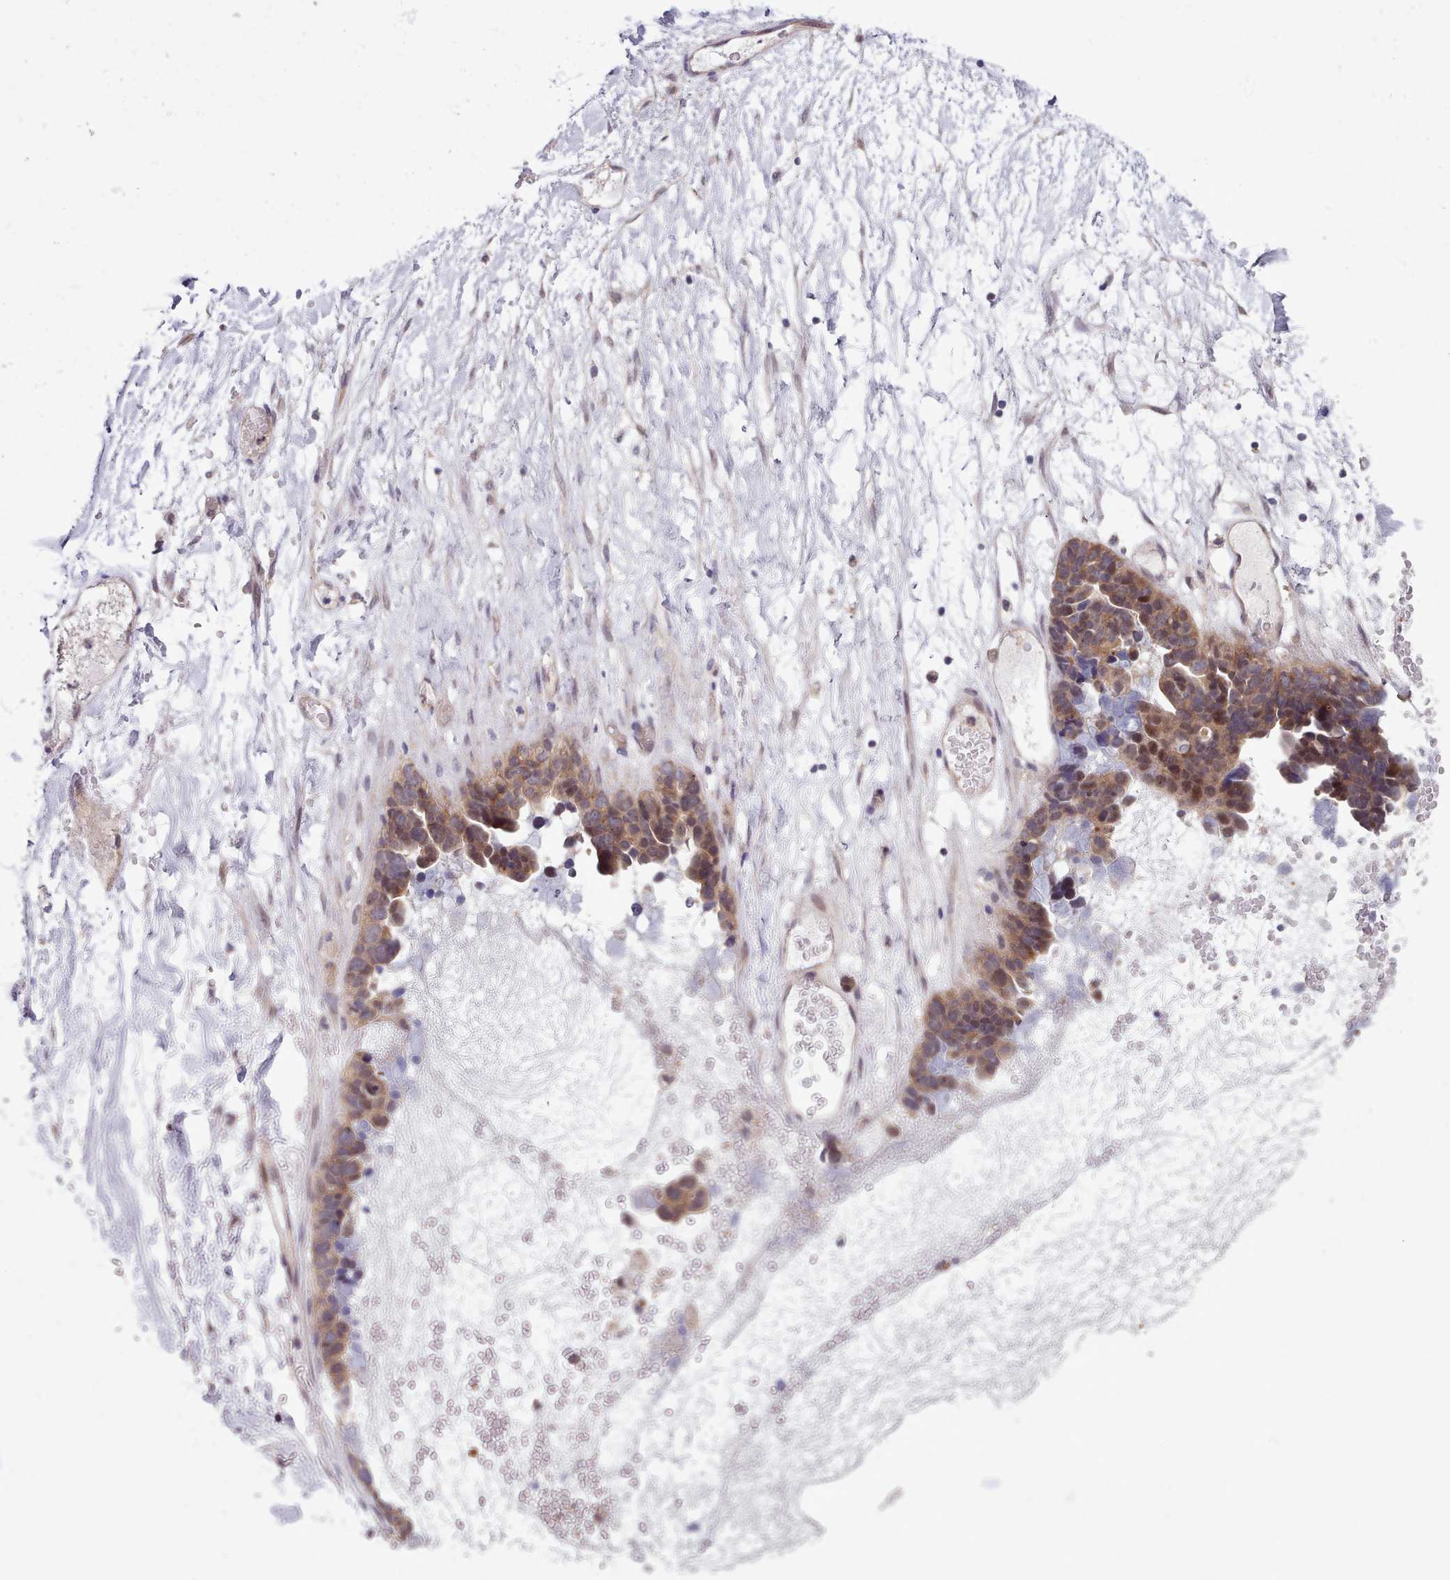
{"staining": {"intensity": "moderate", "quantity": ">75%", "location": "cytoplasmic/membranous,nuclear"}, "tissue": "ovarian cancer", "cell_type": "Tumor cells", "image_type": "cancer", "snomed": [{"axis": "morphology", "description": "Cystadenocarcinoma, serous, NOS"}, {"axis": "topography", "description": "Ovary"}], "caption": "Immunohistochemistry micrograph of neoplastic tissue: human ovarian cancer (serous cystadenocarcinoma) stained using immunohistochemistry (IHC) displays medium levels of moderate protein expression localized specifically in the cytoplasmic/membranous and nuclear of tumor cells, appearing as a cytoplasmic/membranous and nuclear brown color.", "gene": "AHCY", "patient": {"sex": "female", "age": 54}}